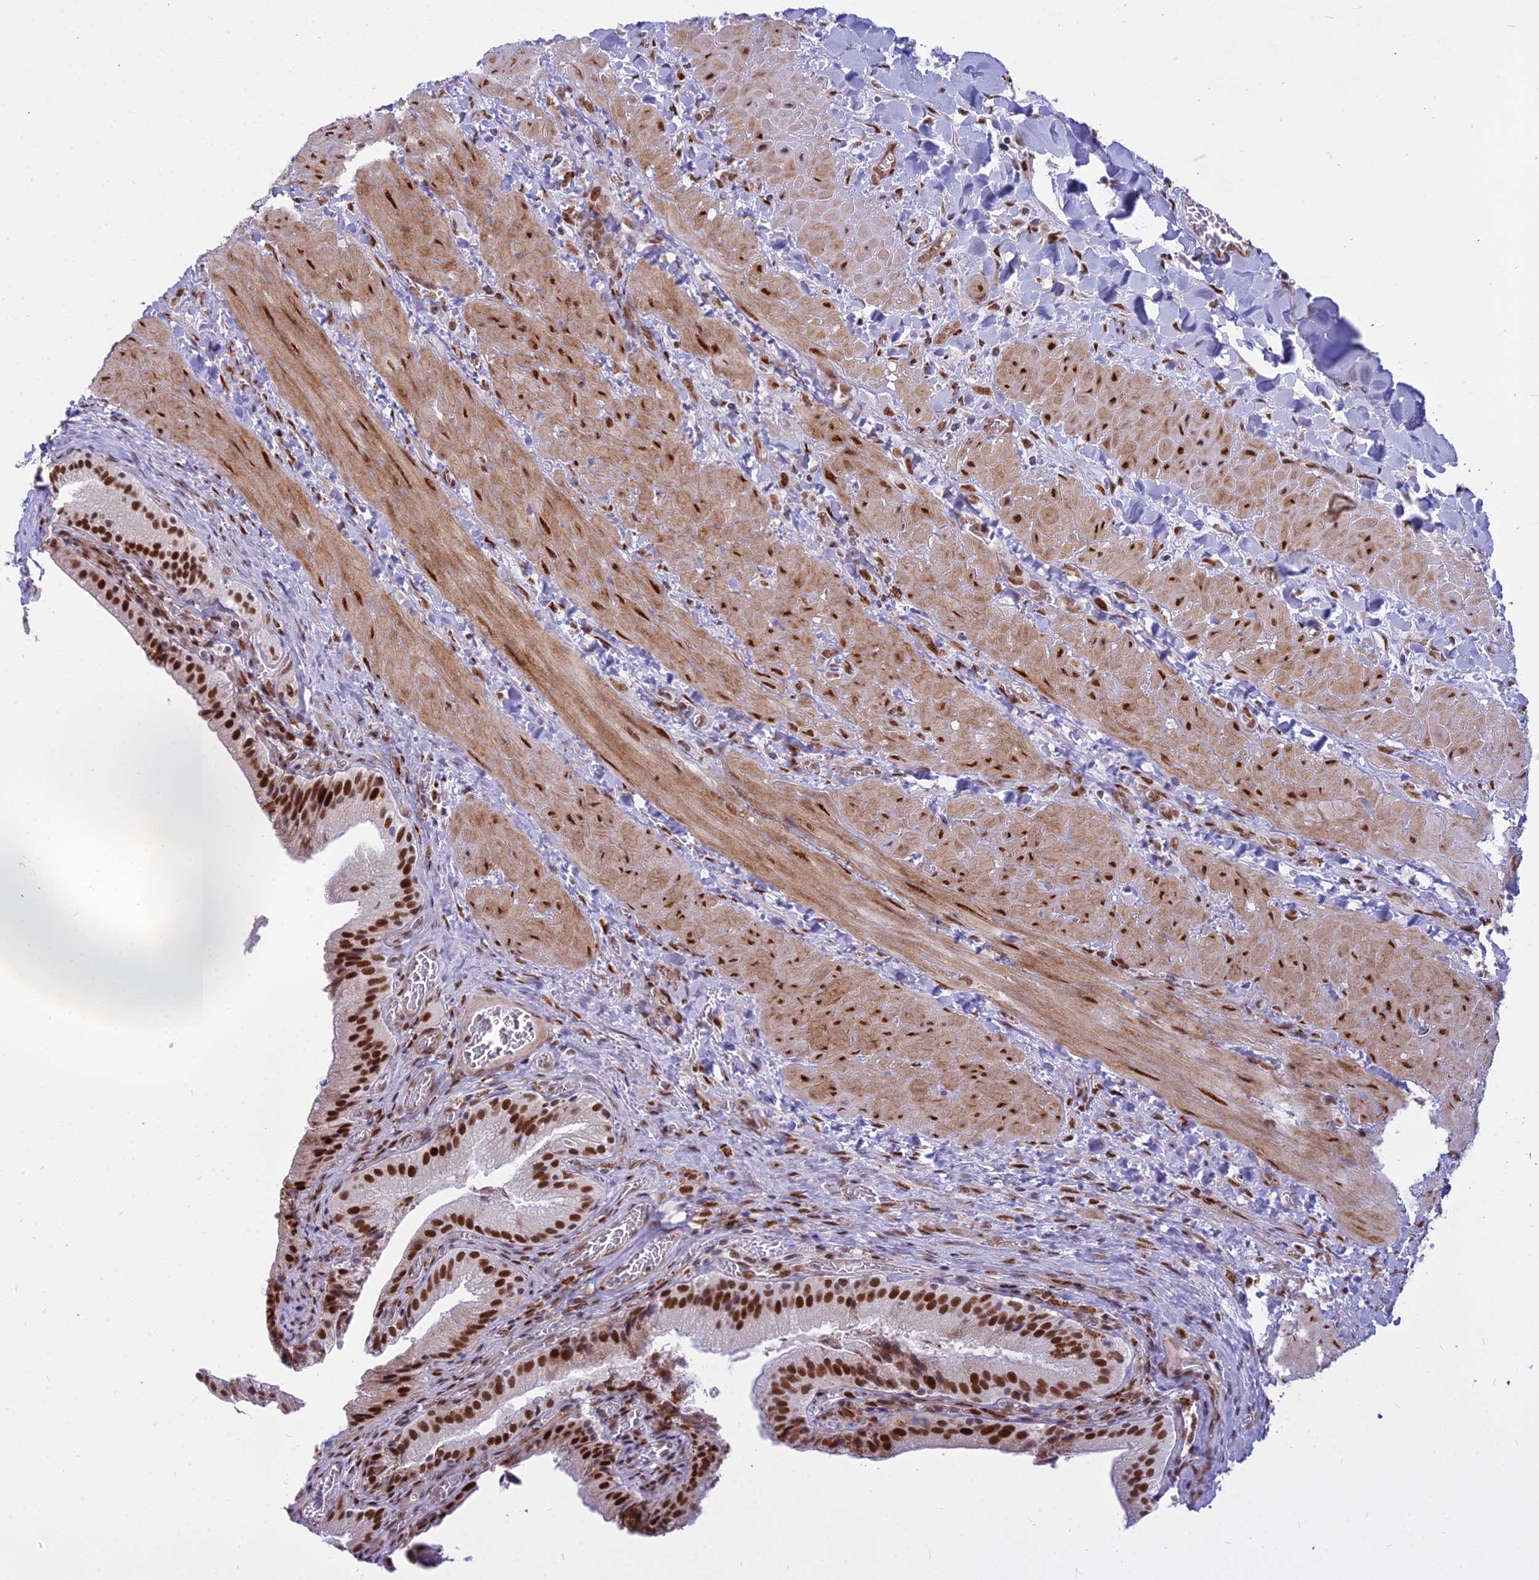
{"staining": {"intensity": "strong", "quantity": ">75%", "location": "nuclear"}, "tissue": "gallbladder", "cell_type": "Glandular cells", "image_type": "normal", "snomed": [{"axis": "morphology", "description": "Normal tissue, NOS"}, {"axis": "topography", "description": "Gallbladder"}], "caption": "Immunohistochemistry (DAB) staining of normal human gallbladder shows strong nuclear protein expression in about >75% of glandular cells.", "gene": "ALG10B", "patient": {"sex": "male", "age": 24}}